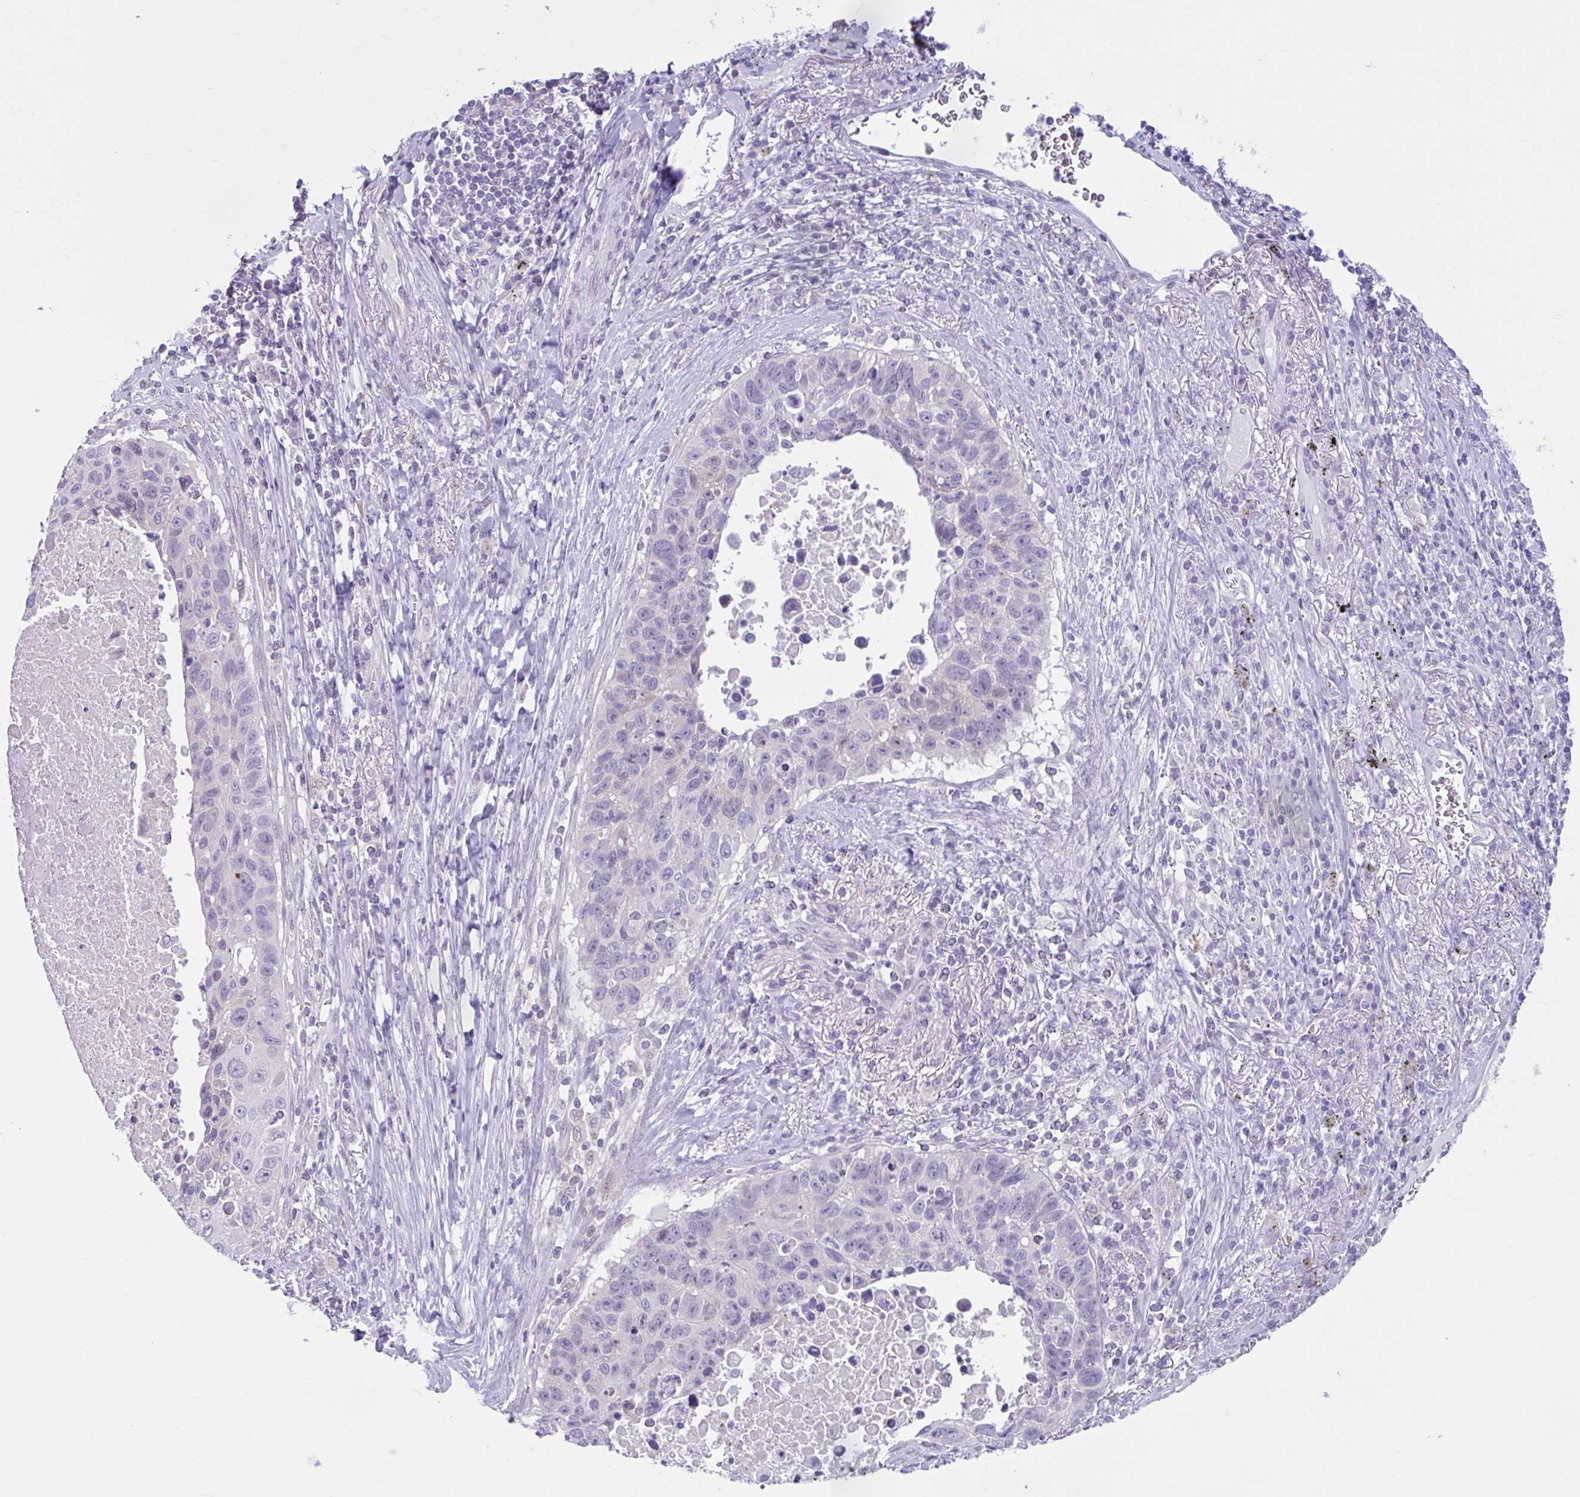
{"staining": {"intensity": "negative", "quantity": "none", "location": "none"}, "tissue": "lung cancer", "cell_type": "Tumor cells", "image_type": "cancer", "snomed": [{"axis": "morphology", "description": "Squamous cell carcinoma, NOS"}, {"axis": "topography", "description": "Lung"}], "caption": "IHC of human lung squamous cell carcinoma displays no expression in tumor cells. (DAB (3,3'-diaminobenzidine) immunohistochemistry with hematoxylin counter stain).", "gene": "FAM153A", "patient": {"sex": "male", "age": 66}}